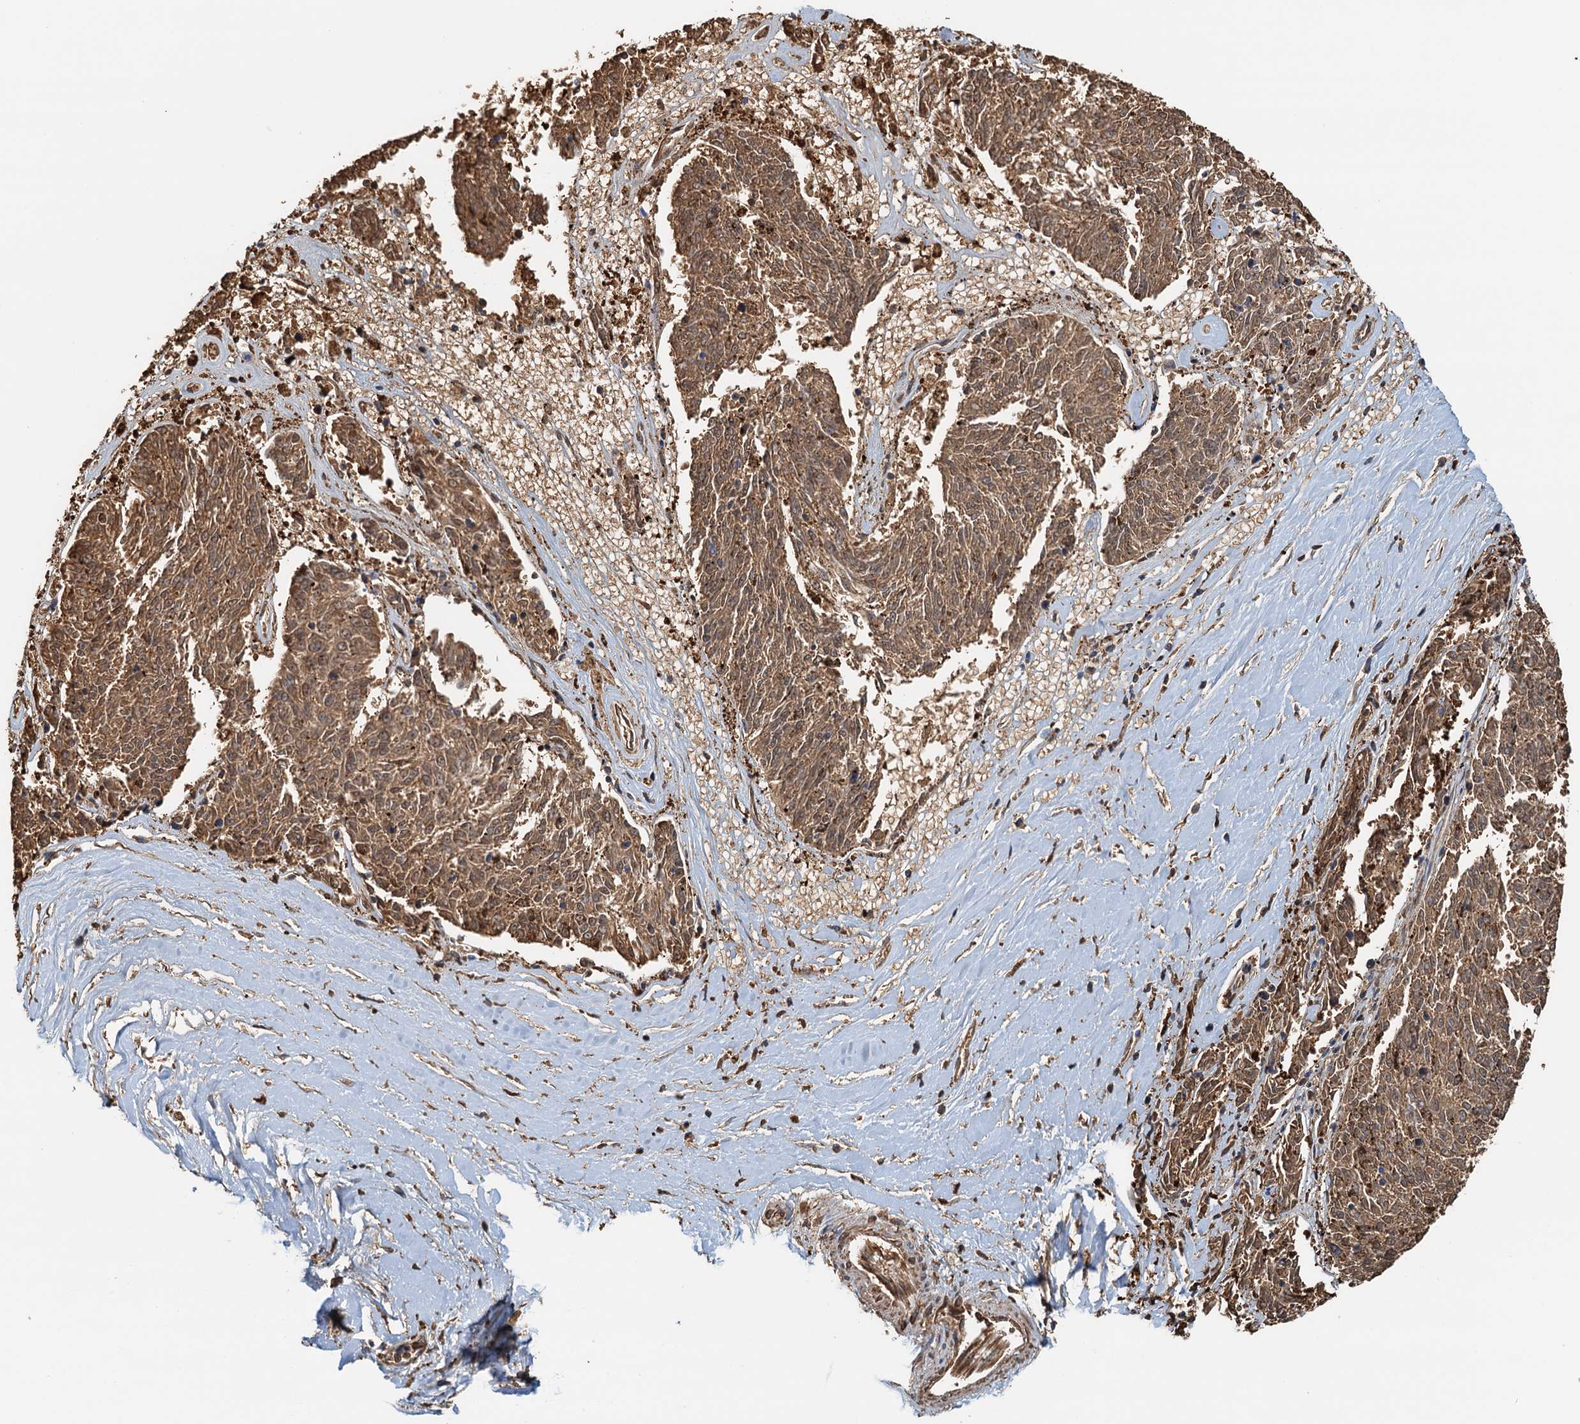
{"staining": {"intensity": "moderate", "quantity": ">75%", "location": "cytoplasmic/membranous,nuclear"}, "tissue": "melanoma", "cell_type": "Tumor cells", "image_type": "cancer", "snomed": [{"axis": "morphology", "description": "Malignant melanoma, NOS"}, {"axis": "topography", "description": "Skin"}], "caption": "High-power microscopy captured an immunohistochemistry image of melanoma, revealing moderate cytoplasmic/membranous and nuclear staining in approximately >75% of tumor cells. (Stains: DAB in brown, nuclei in blue, Microscopy: brightfield microscopy at high magnification).", "gene": "SPINDOC", "patient": {"sex": "female", "age": 72}}